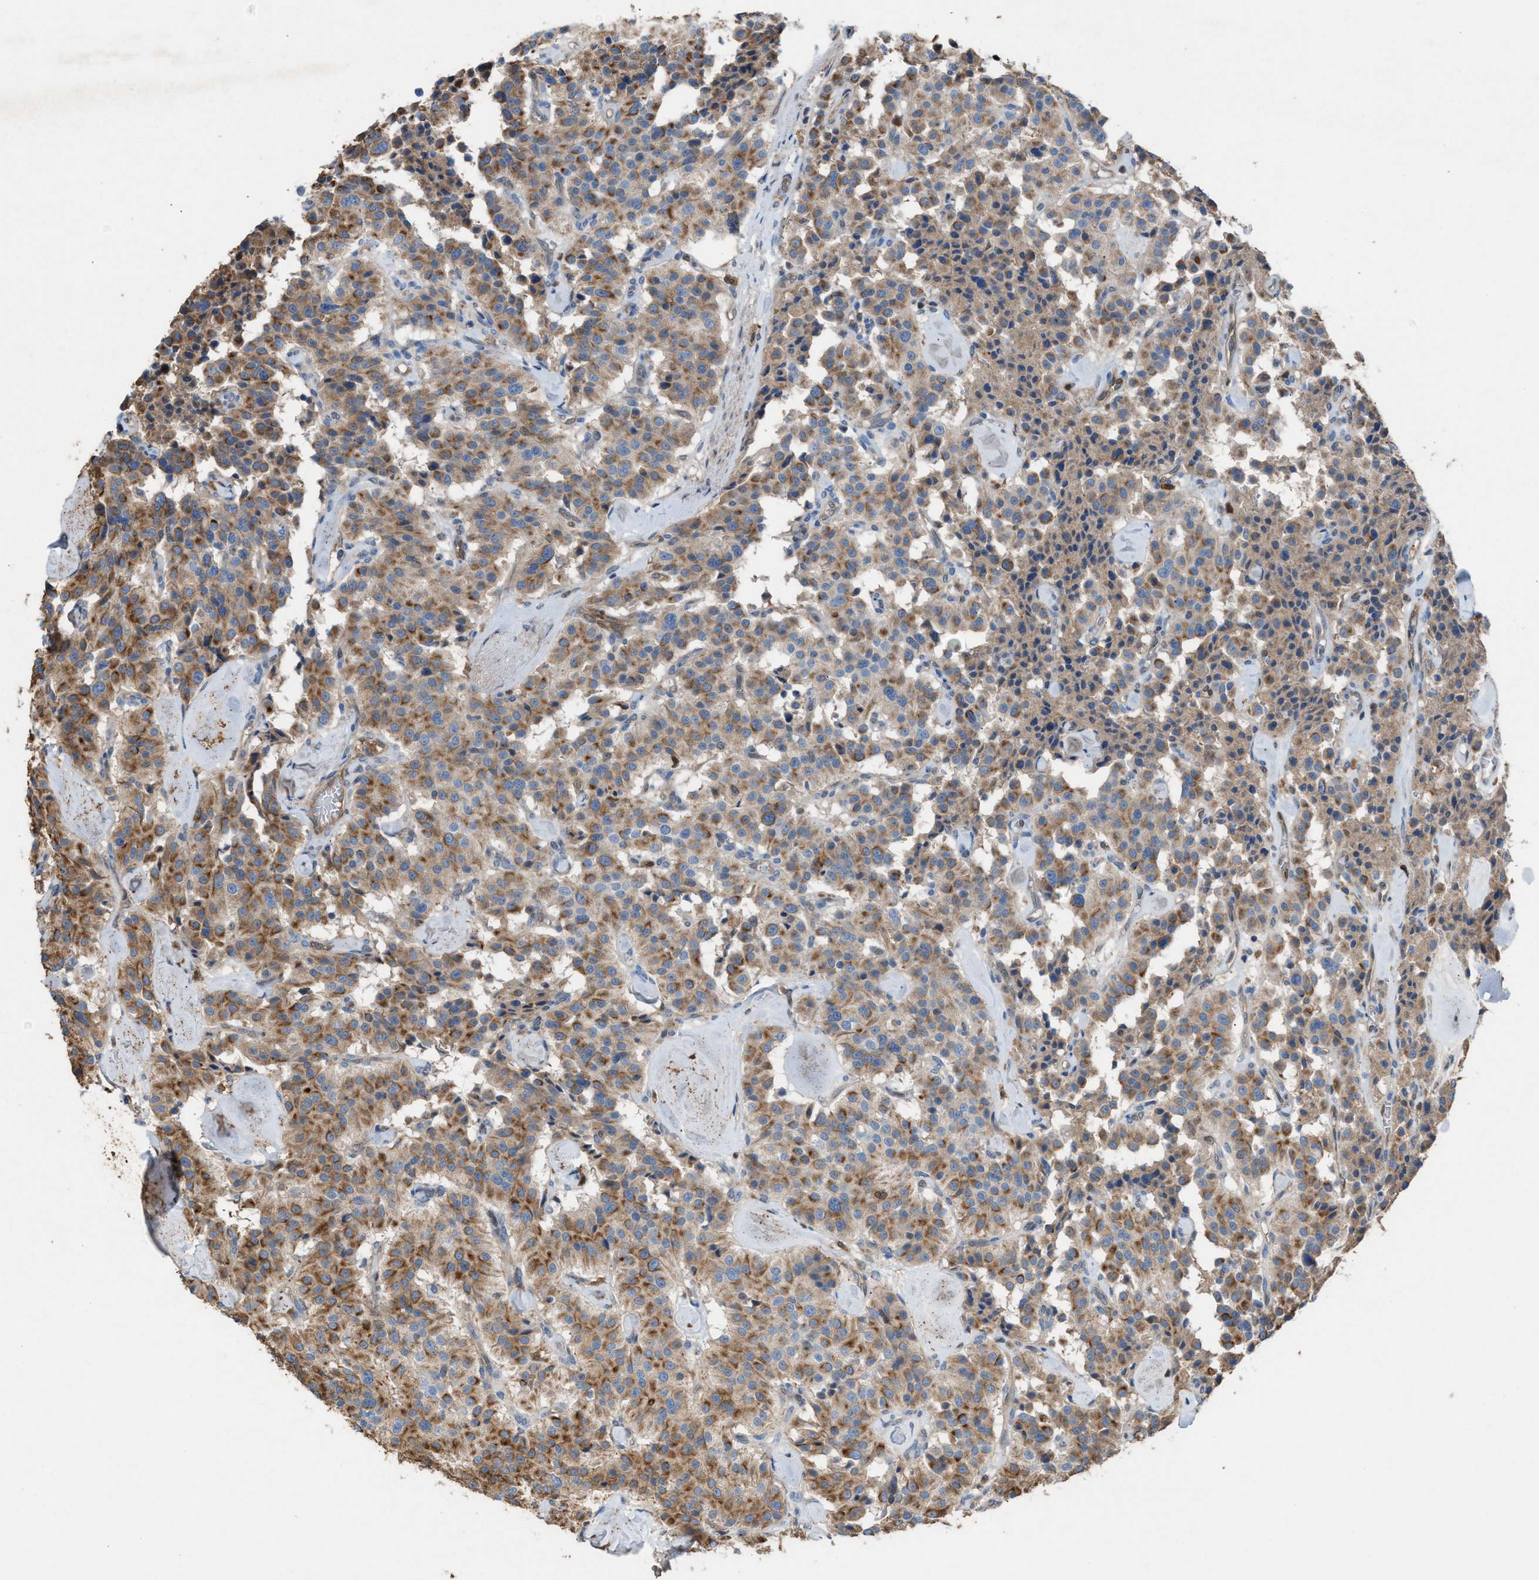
{"staining": {"intensity": "moderate", "quantity": "25%-75%", "location": "cytoplasmic/membranous"}, "tissue": "carcinoid", "cell_type": "Tumor cells", "image_type": "cancer", "snomed": [{"axis": "morphology", "description": "Carcinoid, malignant, NOS"}, {"axis": "topography", "description": "Lung"}], "caption": "High-power microscopy captured an immunohistochemistry photomicrograph of carcinoid, revealing moderate cytoplasmic/membranous staining in approximately 25%-75% of tumor cells.", "gene": "TPK1", "patient": {"sex": "male", "age": 30}}